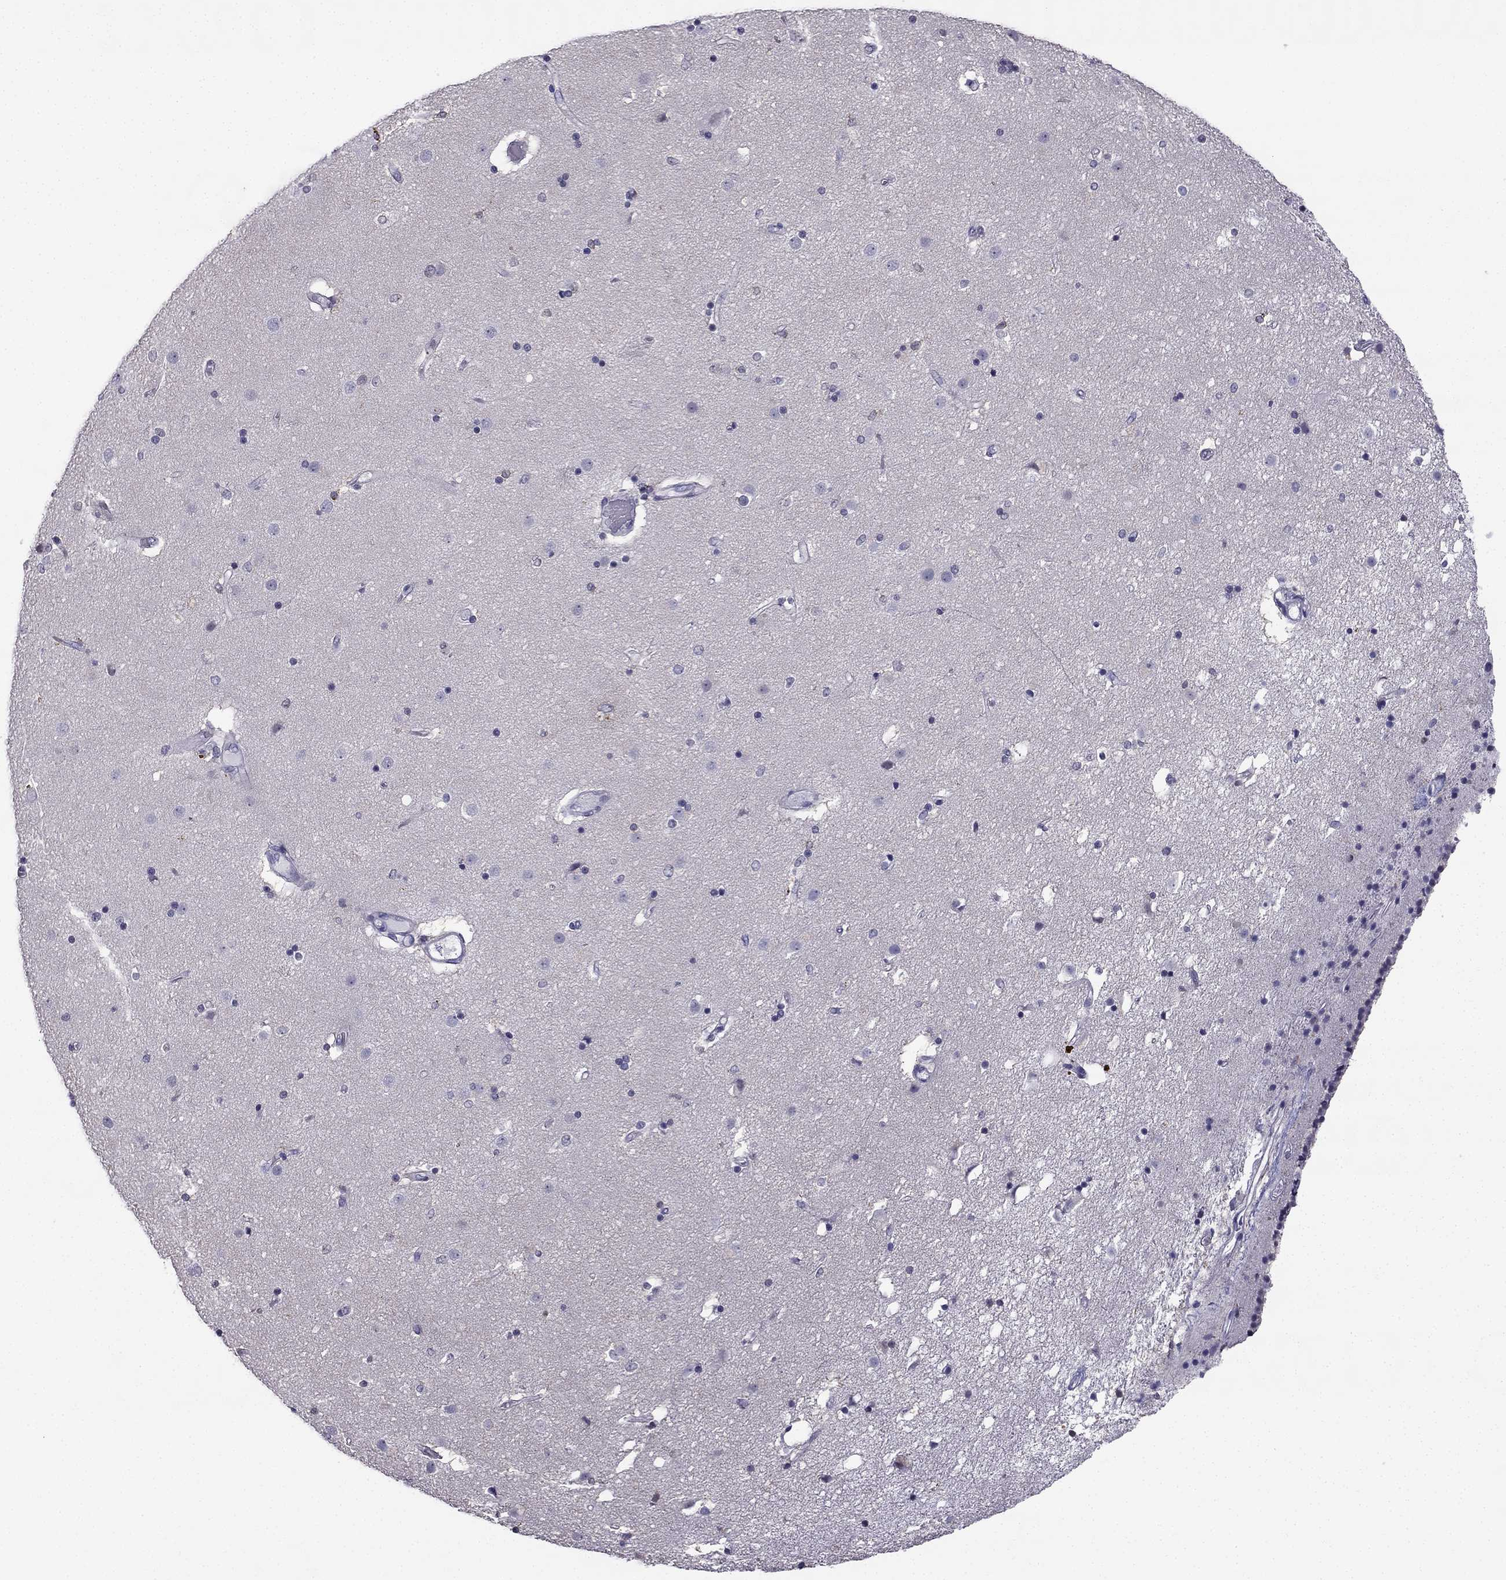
{"staining": {"intensity": "negative", "quantity": "none", "location": "none"}, "tissue": "caudate", "cell_type": "Glial cells", "image_type": "normal", "snomed": [{"axis": "morphology", "description": "Normal tissue, NOS"}, {"axis": "topography", "description": "Lateral ventricle wall"}], "caption": "An image of human caudate is negative for staining in glial cells. The staining was performed using DAB (3,3'-diaminobenzidine) to visualize the protein expression in brown, while the nuclei were stained in blue with hematoxylin (Magnification: 20x).", "gene": "CCK", "patient": {"sex": "female", "age": 71}}